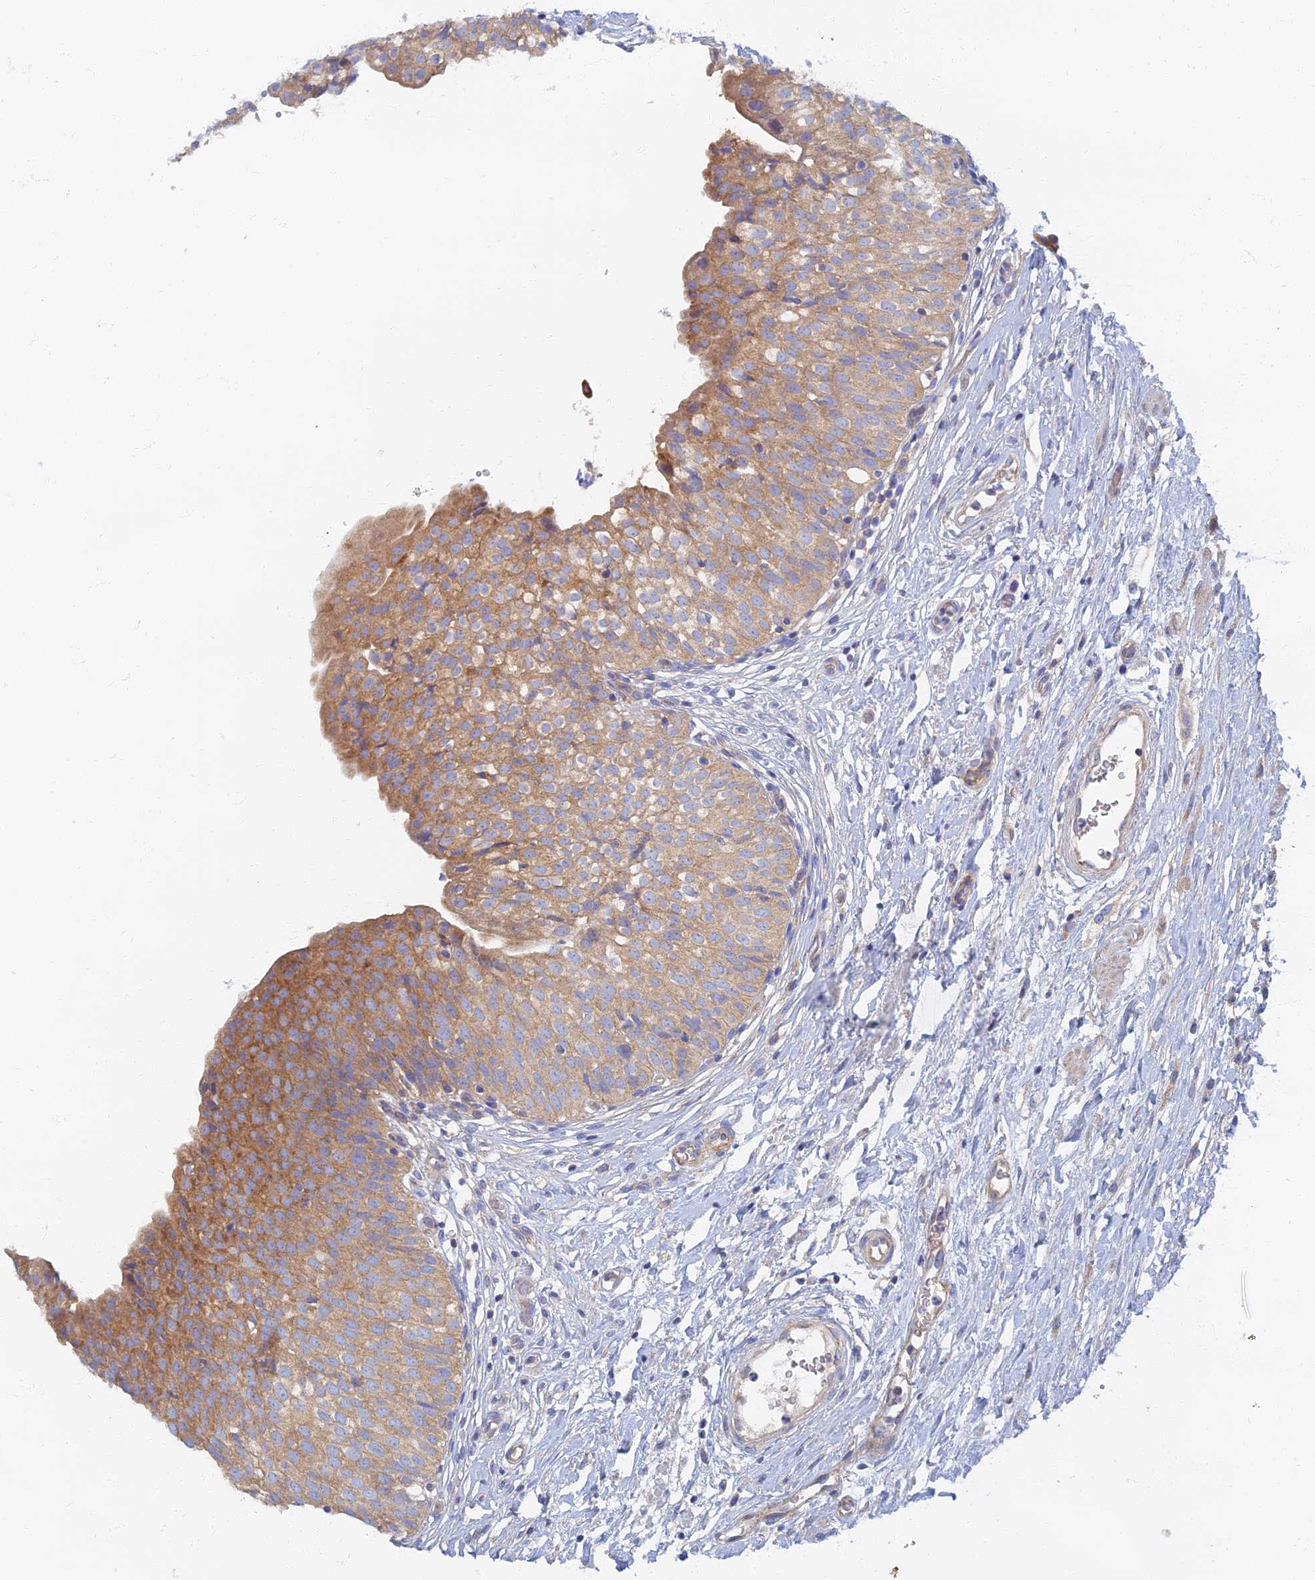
{"staining": {"intensity": "moderate", "quantity": ">75%", "location": "cytoplasmic/membranous"}, "tissue": "urinary bladder", "cell_type": "Urothelial cells", "image_type": "normal", "snomed": [{"axis": "morphology", "description": "Normal tissue, NOS"}, {"axis": "topography", "description": "Urinary bladder"}], "caption": "Immunohistochemical staining of benign urinary bladder reveals moderate cytoplasmic/membranous protein staining in approximately >75% of urothelial cells. Using DAB (brown) and hematoxylin (blue) stains, captured at high magnification using brightfield microscopy.", "gene": "TMEM44", "patient": {"sex": "male", "age": 55}}